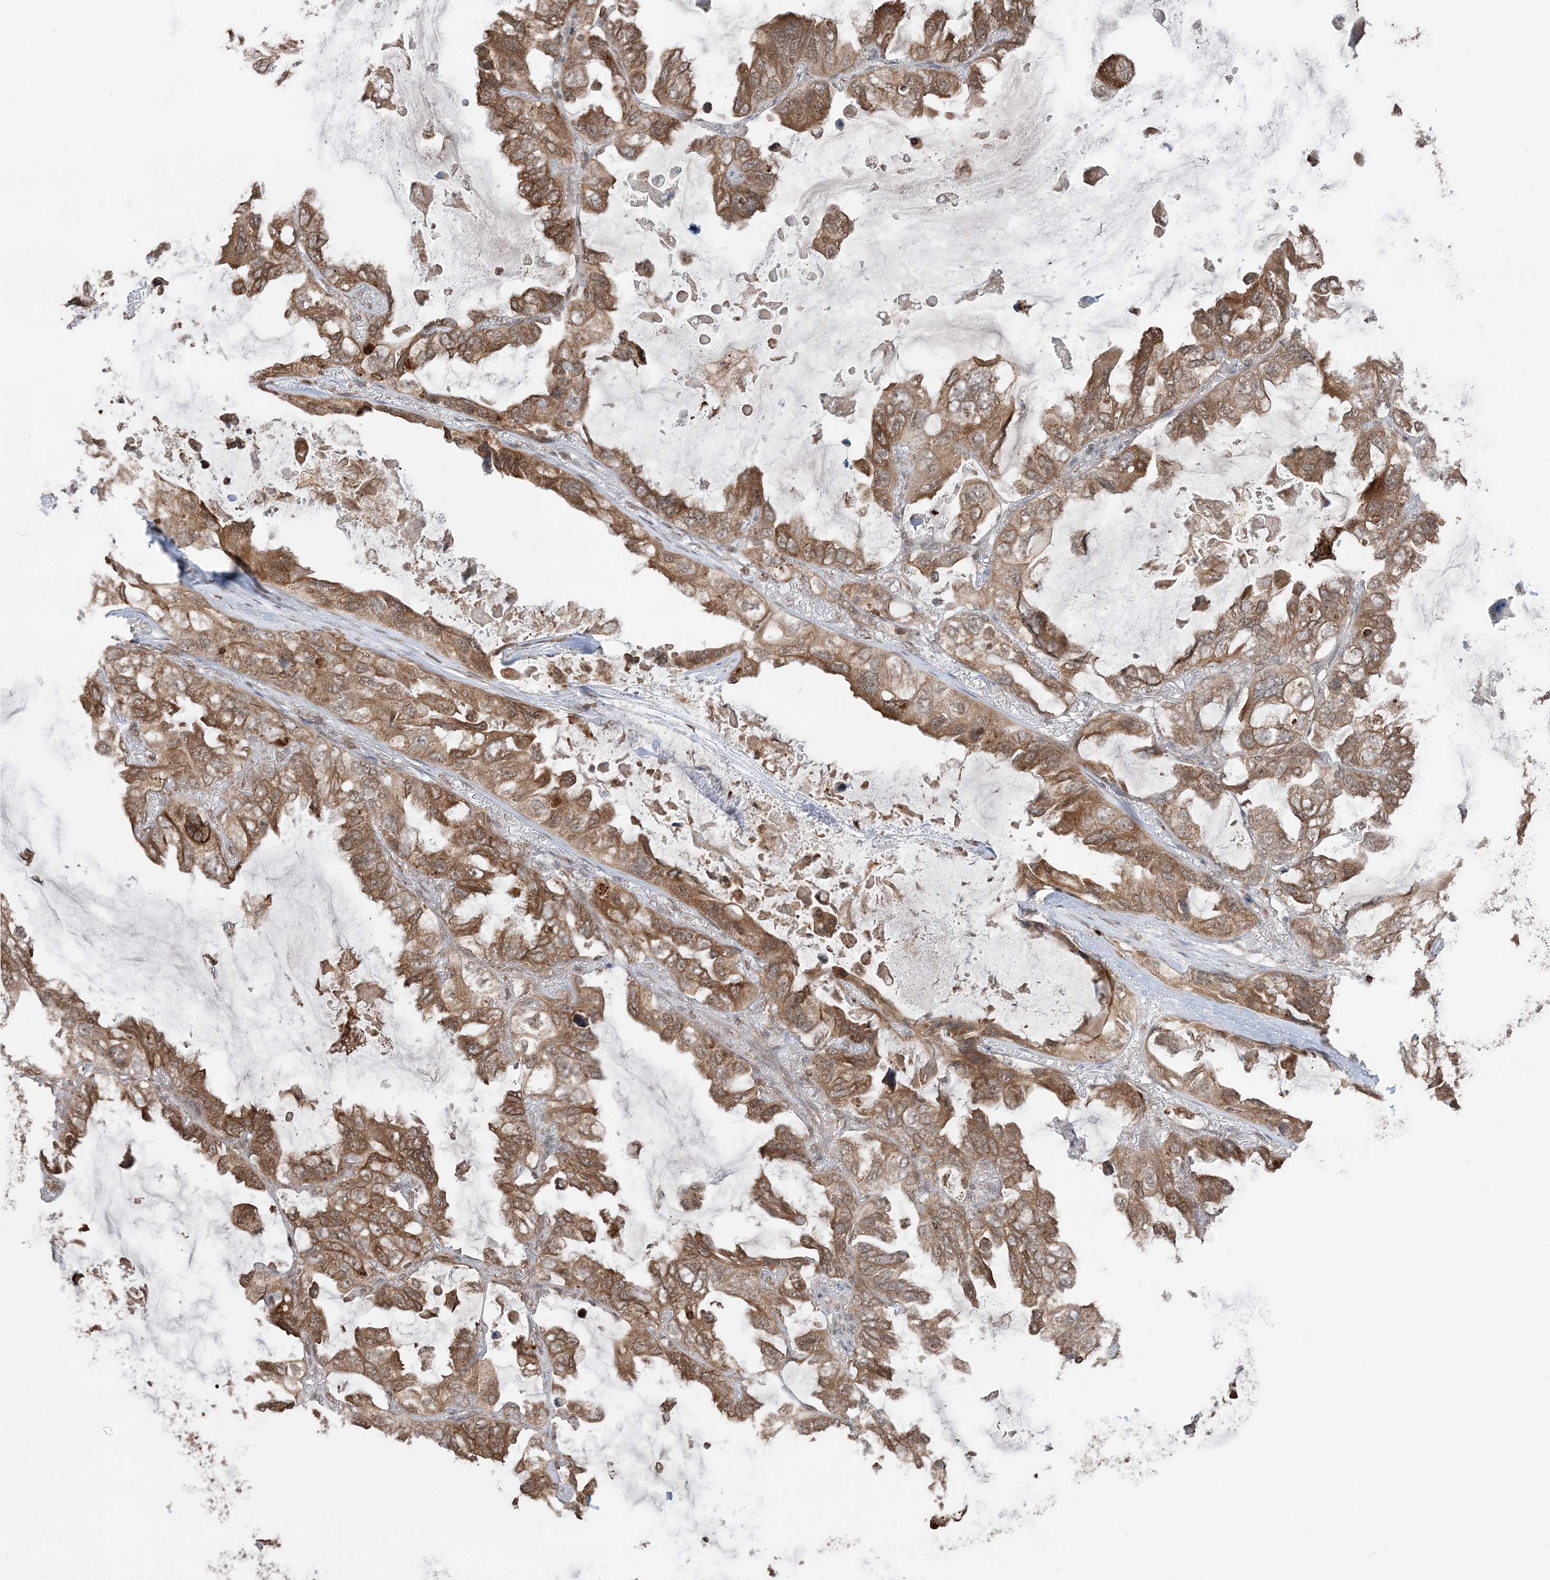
{"staining": {"intensity": "moderate", "quantity": ">75%", "location": "cytoplasmic/membranous"}, "tissue": "lung cancer", "cell_type": "Tumor cells", "image_type": "cancer", "snomed": [{"axis": "morphology", "description": "Squamous cell carcinoma, NOS"}, {"axis": "topography", "description": "Lung"}], "caption": "Protein expression analysis of squamous cell carcinoma (lung) reveals moderate cytoplasmic/membranous positivity in approximately >75% of tumor cells.", "gene": "TMED10", "patient": {"sex": "female", "age": 73}}